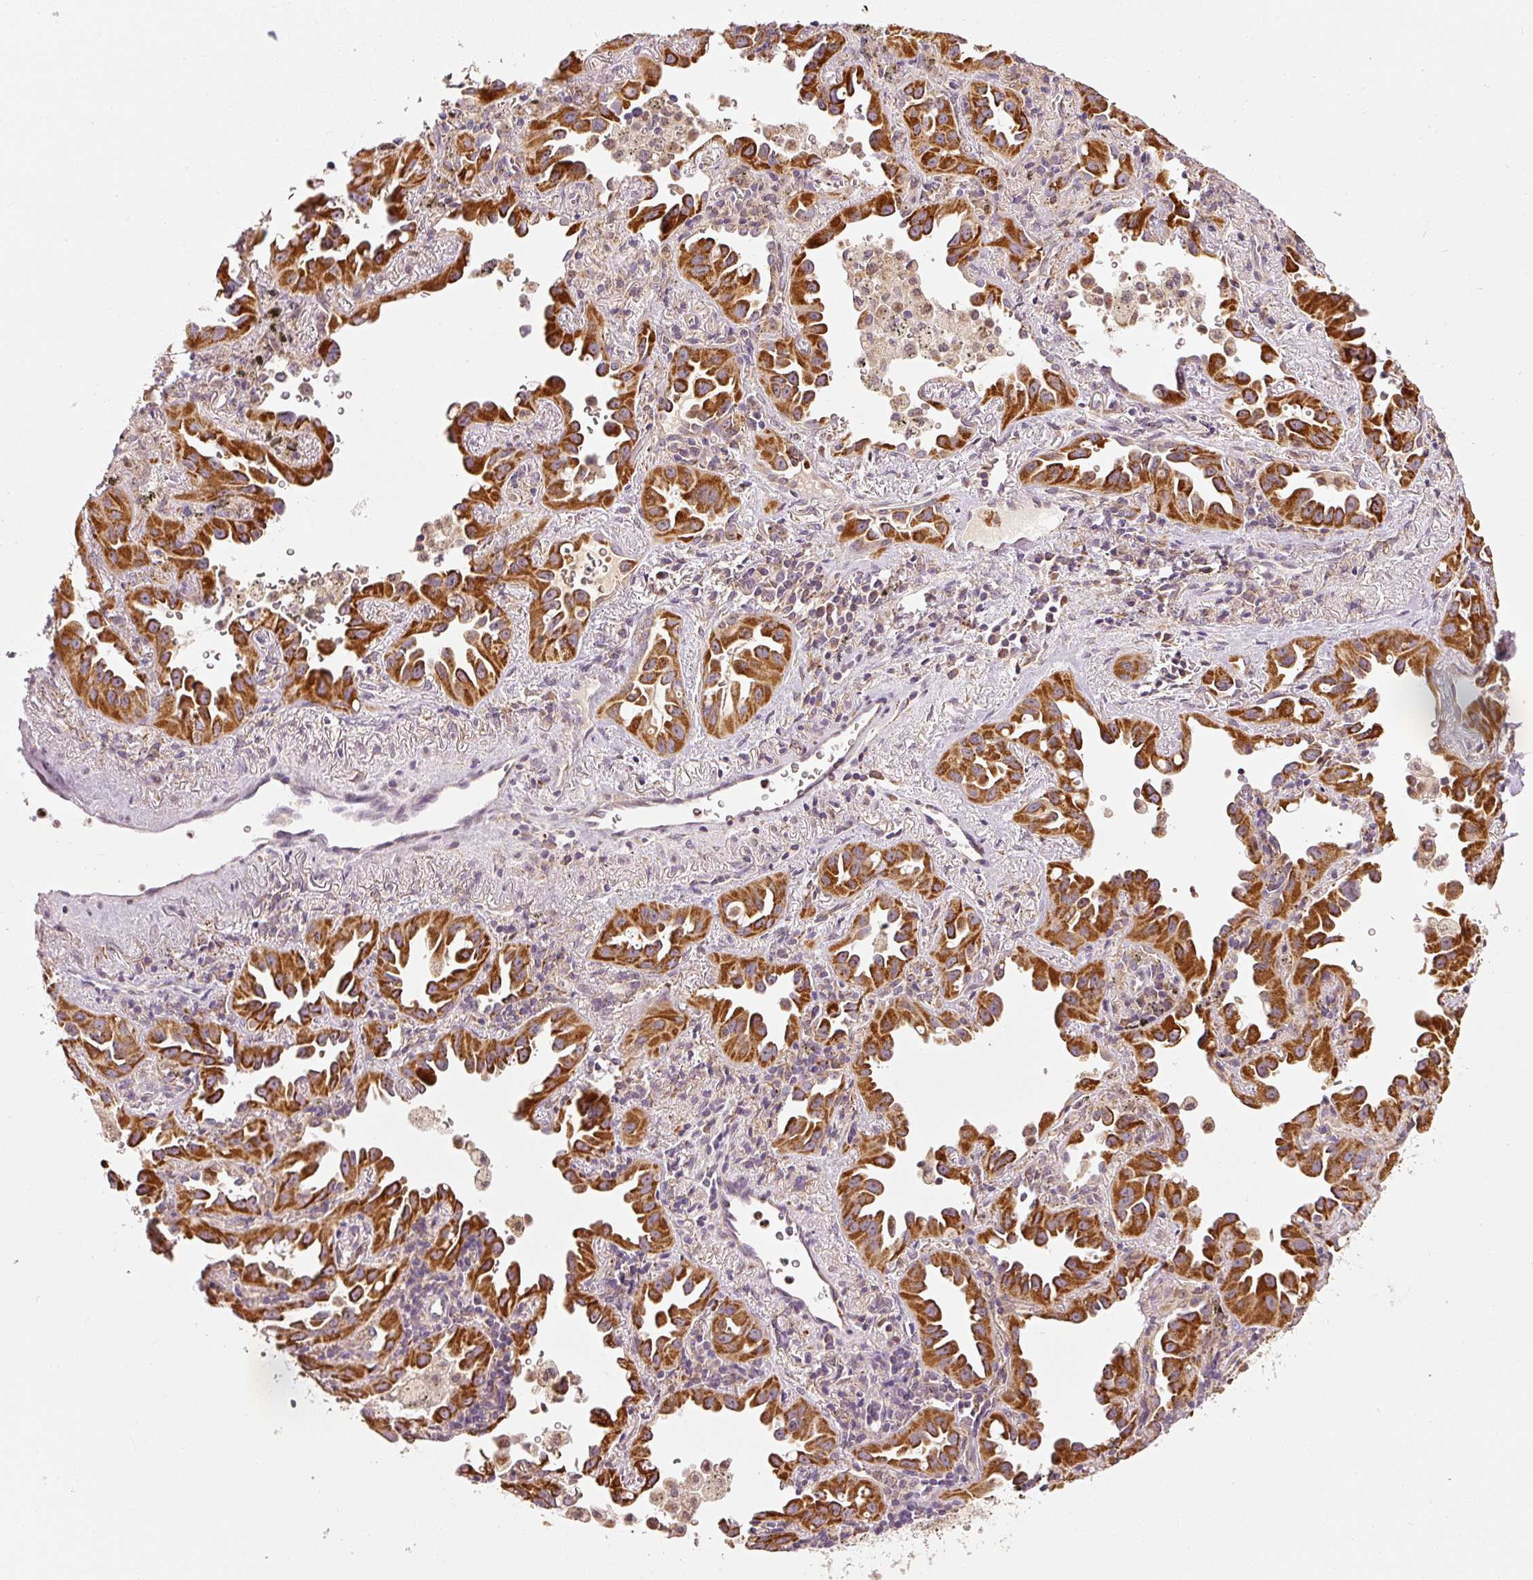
{"staining": {"intensity": "strong", "quantity": ">75%", "location": "cytoplasmic/membranous"}, "tissue": "lung cancer", "cell_type": "Tumor cells", "image_type": "cancer", "snomed": [{"axis": "morphology", "description": "Adenocarcinoma, NOS"}, {"axis": "topography", "description": "Lung"}], "caption": "Protein analysis of lung adenocarcinoma tissue reveals strong cytoplasmic/membranous expression in about >75% of tumor cells. The staining was performed using DAB (3,3'-diaminobenzidine), with brown indicating positive protein expression. Nuclei are stained blue with hematoxylin.", "gene": "MTHFD1L", "patient": {"sex": "male", "age": 68}}